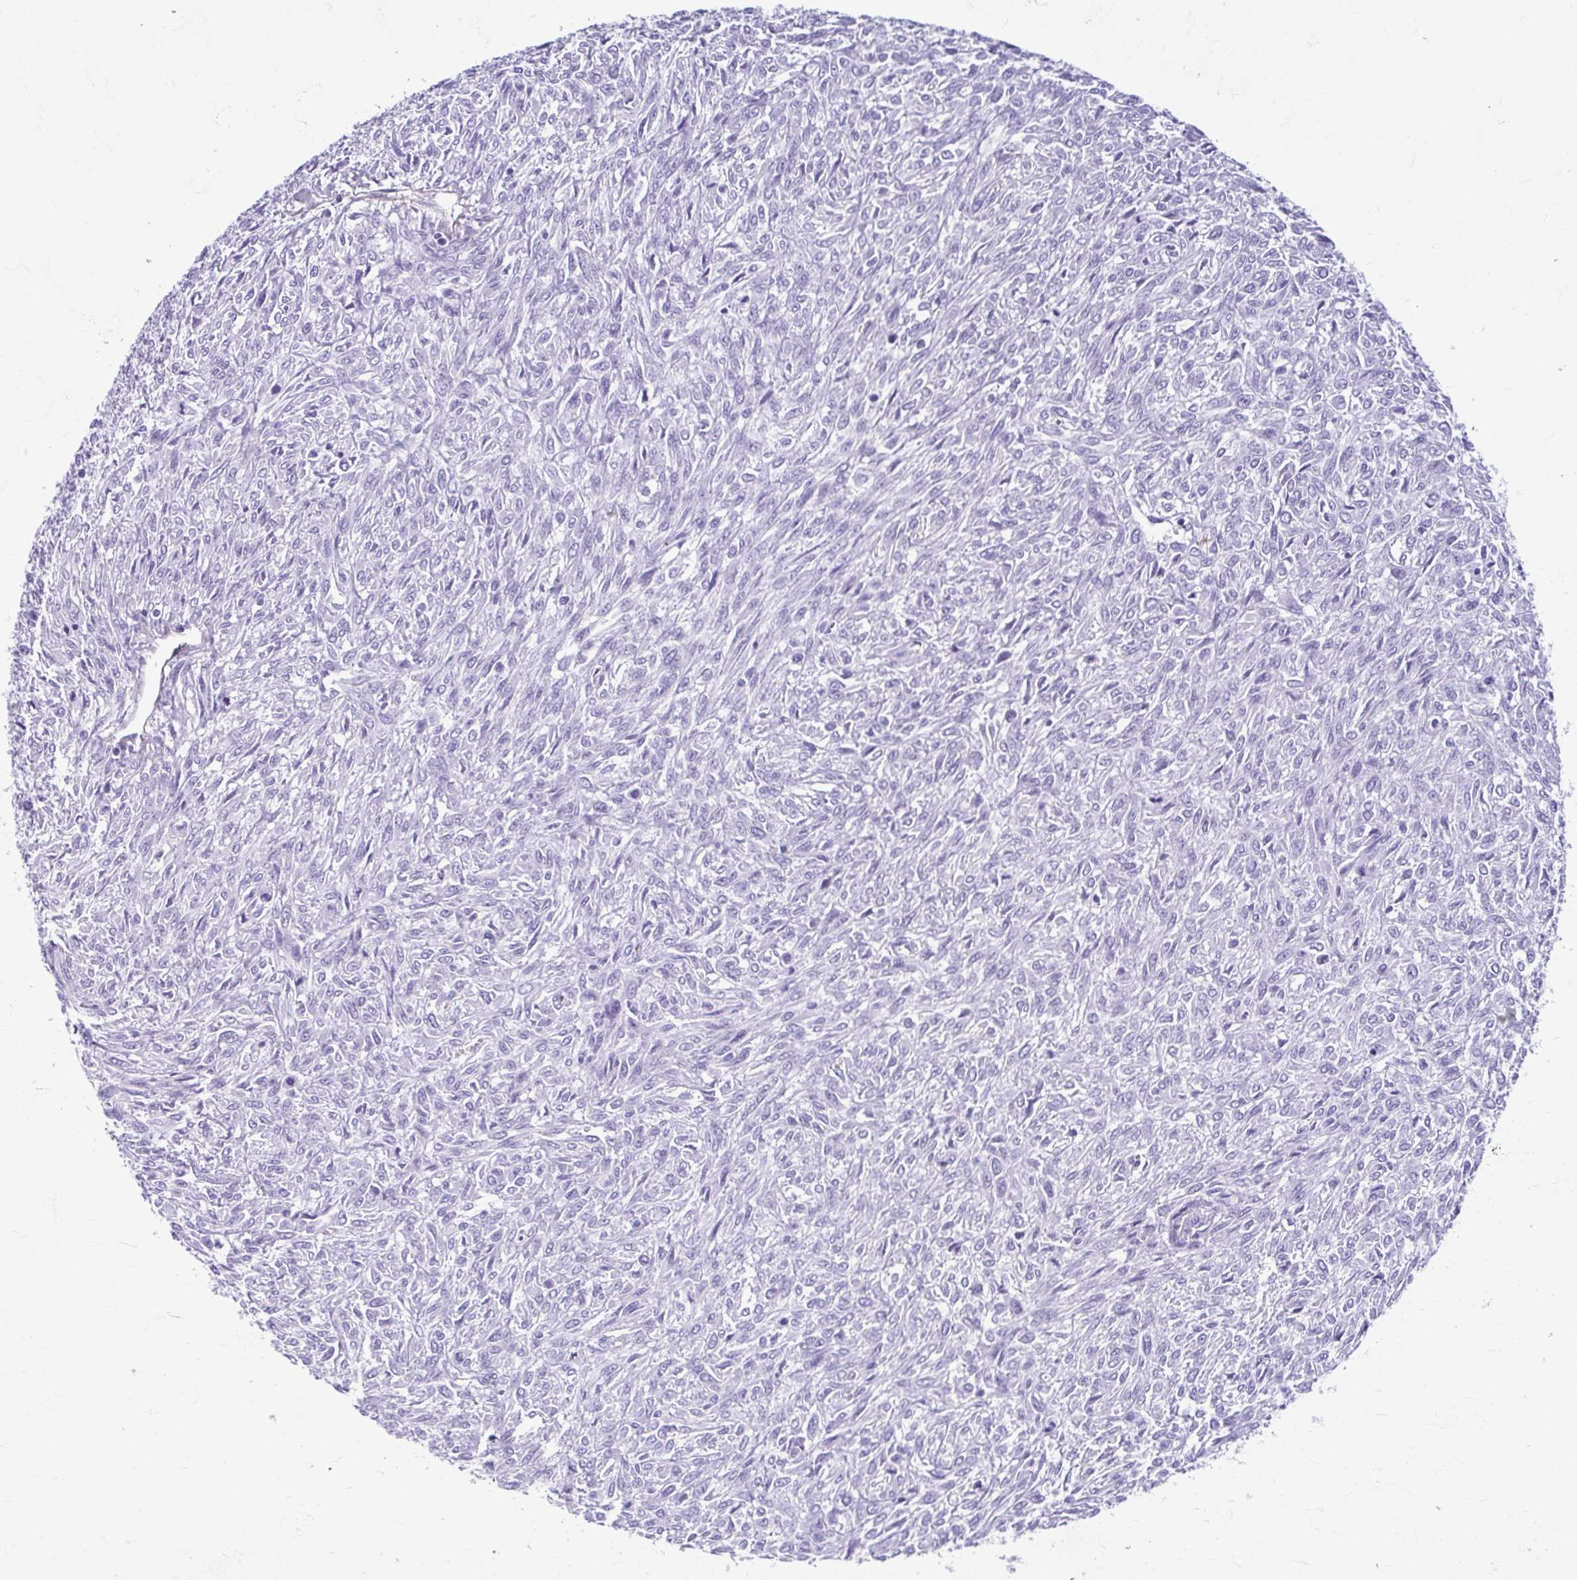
{"staining": {"intensity": "negative", "quantity": "none", "location": "none"}, "tissue": "renal cancer", "cell_type": "Tumor cells", "image_type": "cancer", "snomed": [{"axis": "morphology", "description": "Adenocarcinoma, NOS"}, {"axis": "topography", "description": "Kidney"}], "caption": "Human adenocarcinoma (renal) stained for a protein using IHC shows no expression in tumor cells.", "gene": "TCEAL3", "patient": {"sex": "male", "age": 58}}